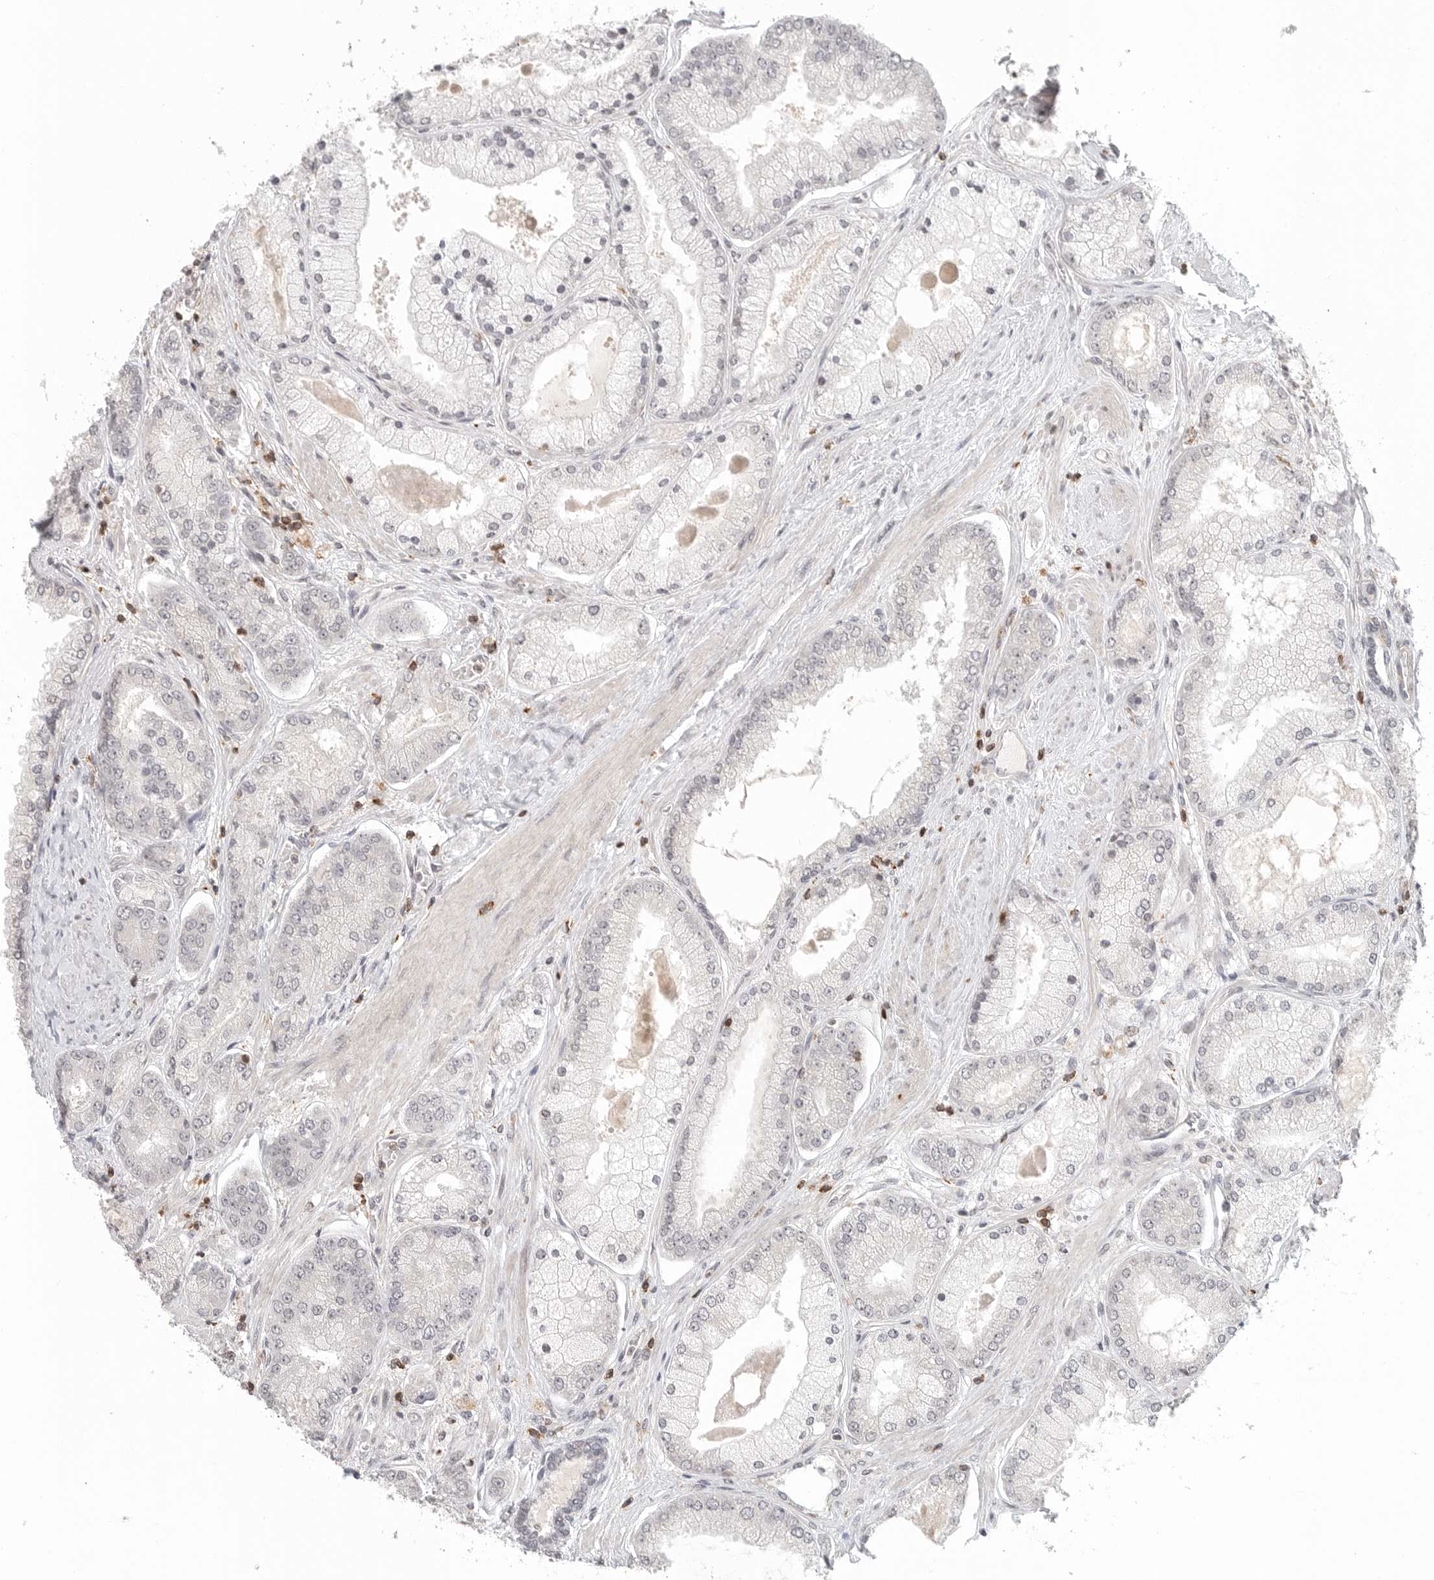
{"staining": {"intensity": "negative", "quantity": "none", "location": "none"}, "tissue": "prostate cancer", "cell_type": "Tumor cells", "image_type": "cancer", "snomed": [{"axis": "morphology", "description": "Adenocarcinoma, High grade"}, {"axis": "topography", "description": "Prostate"}], "caption": "Tumor cells are negative for protein expression in human adenocarcinoma (high-grade) (prostate). (Brightfield microscopy of DAB (3,3'-diaminobenzidine) IHC at high magnification).", "gene": "SH3KBP1", "patient": {"sex": "male", "age": 58}}